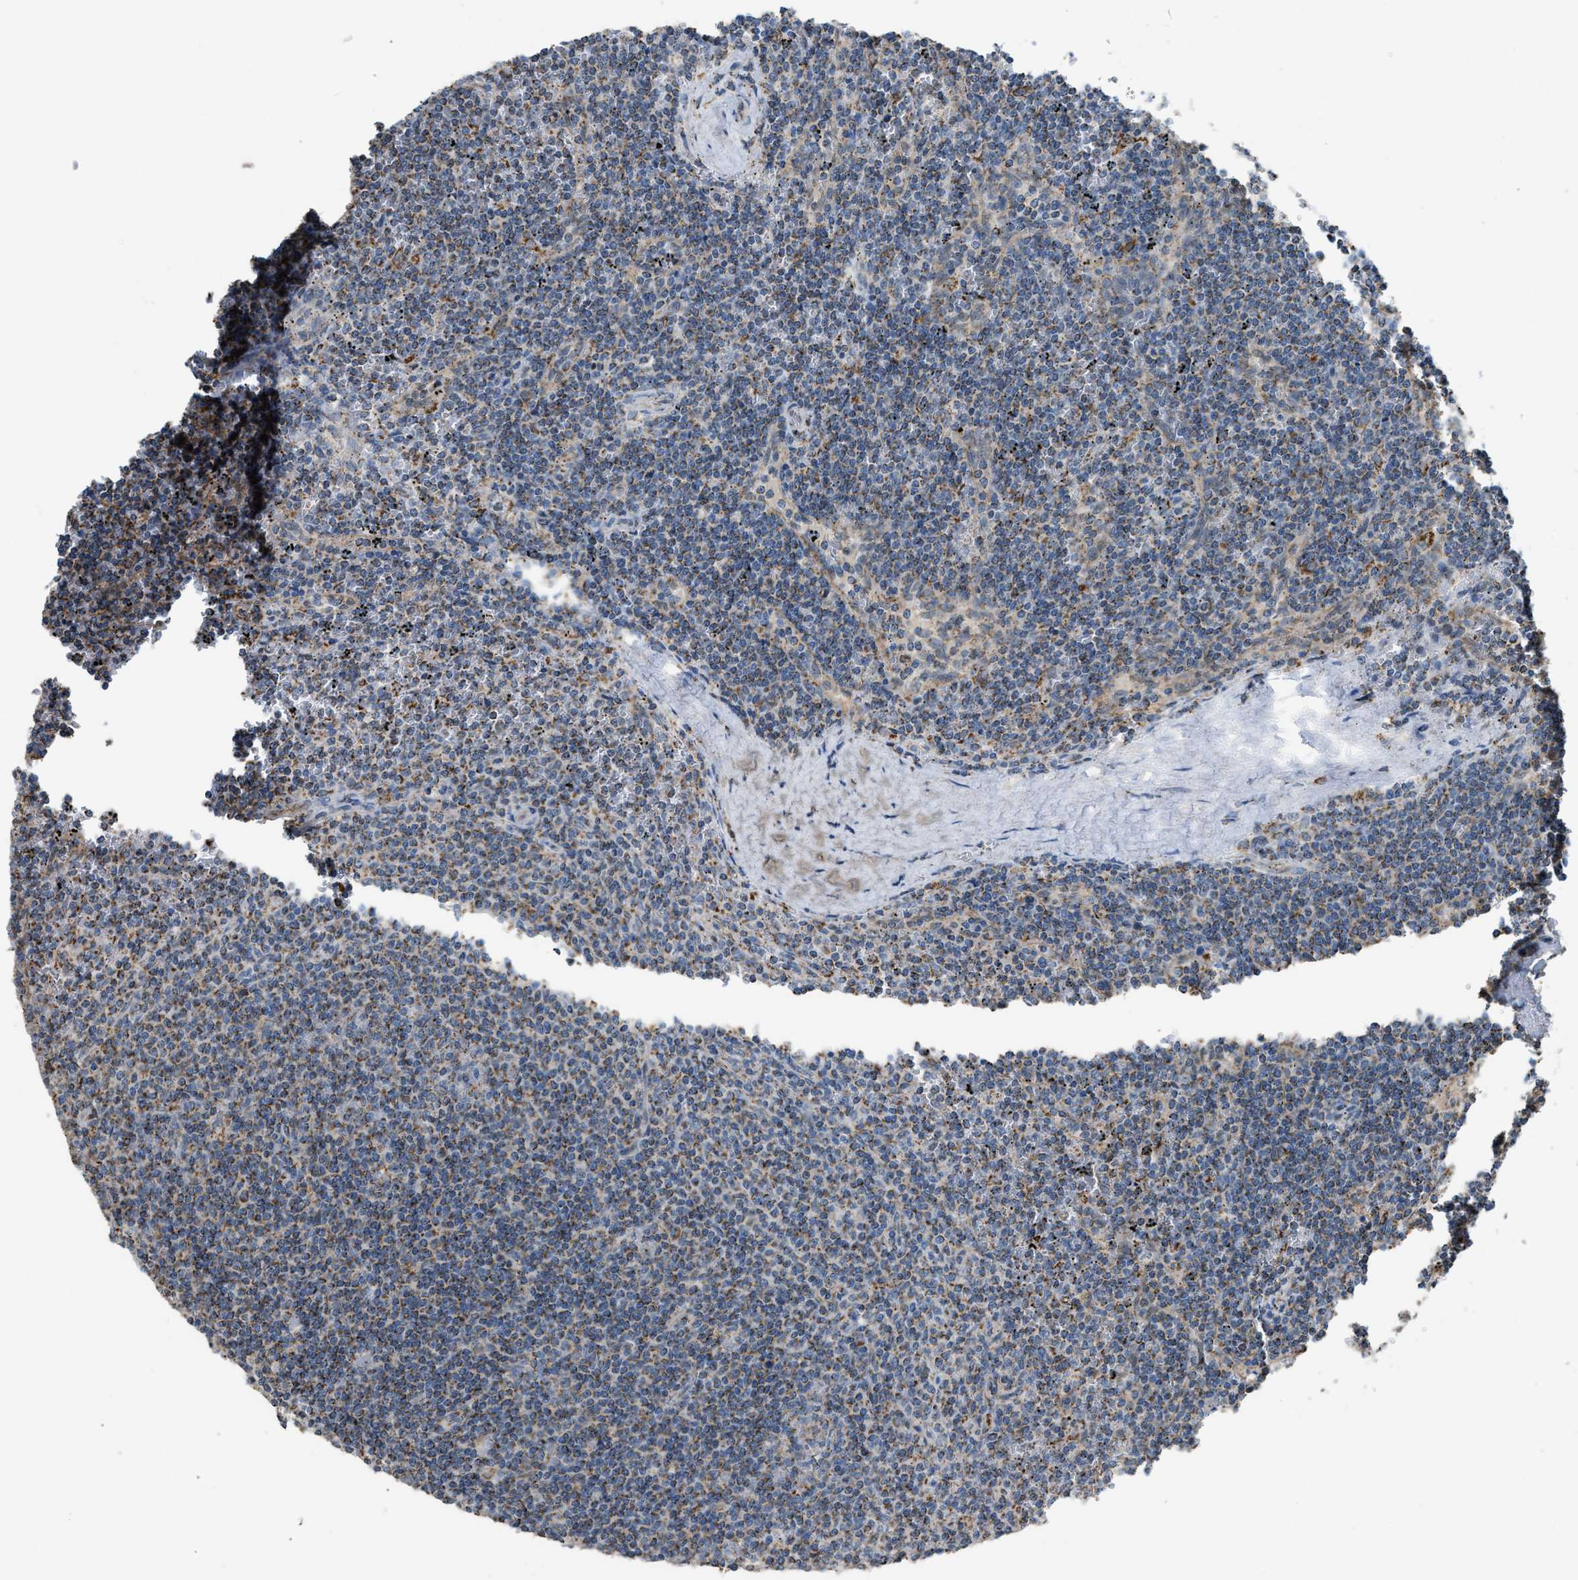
{"staining": {"intensity": "moderate", "quantity": "<25%", "location": "cytoplasmic/membranous"}, "tissue": "lymphoma", "cell_type": "Tumor cells", "image_type": "cancer", "snomed": [{"axis": "morphology", "description": "Malignant lymphoma, non-Hodgkin's type, Low grade"}, {"axis": "topography", "description": "Spleen"}], "caption": "Protein staining demonstrates moderate cytoplasmic/membranous positivity in about <25% of tumor cells in lymphoma.", "gene": "ETFB", "patient": {"sex": "female", "age": 50}}